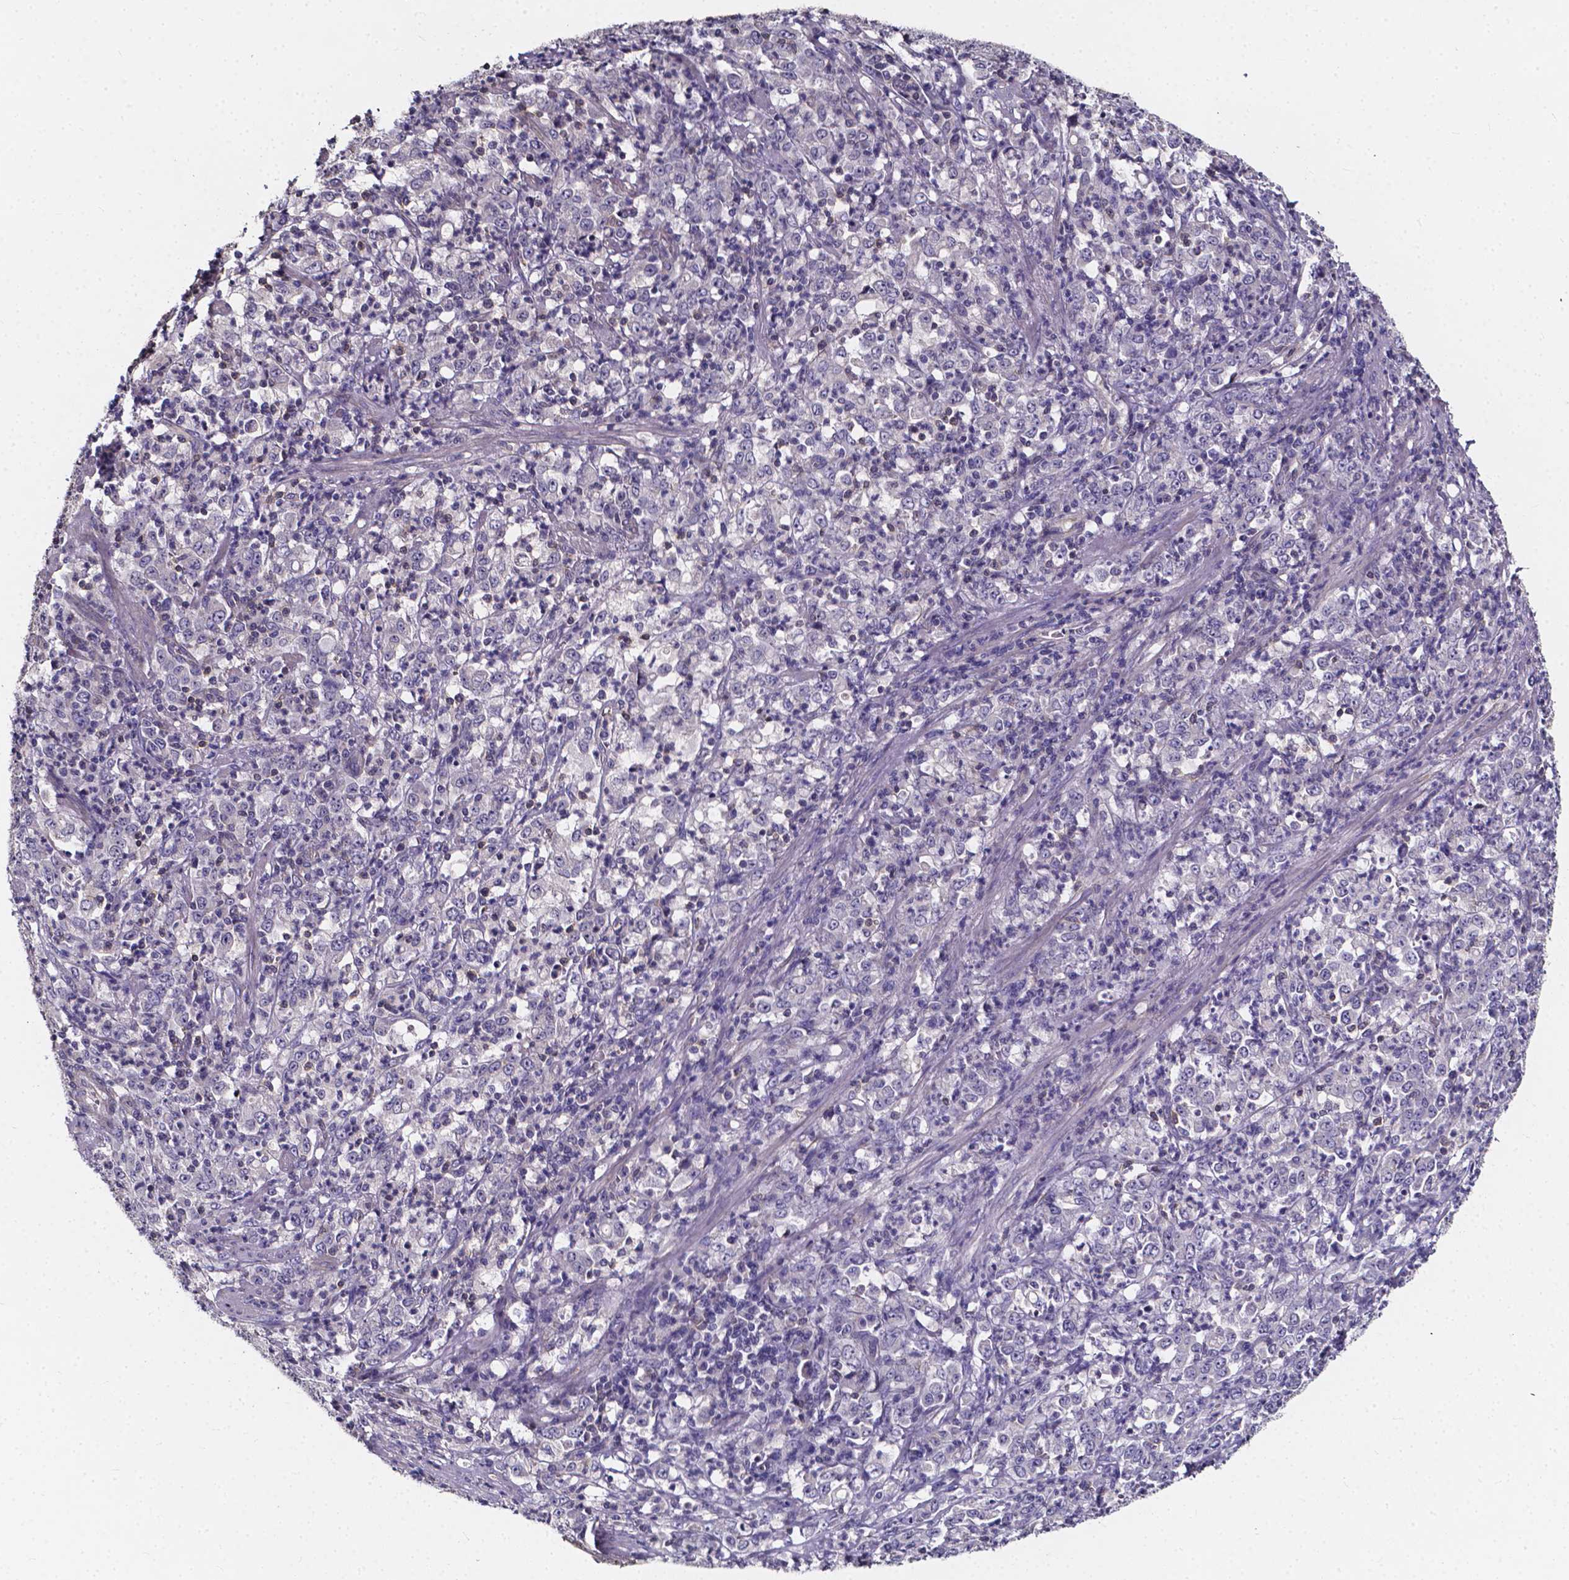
{"staining": {"intensity": "negative", "quantity": "none", "location": "none"}, "tissue": "stomach cancer", "cell_type": "Tumor cells", "image_type": "cancer", "snomed": [{"axis": "morphology", "description": "Adenocarcinoma, NOS"}, {"axis": "topography", "description": "Stomach, lower"}], "caption": "Tumor cells show no significant expression in stomach adenocarcinoma. (DAB (3,3'-diaminobenzidine) IHC, high magnification).", "gene": "THEMIS", "patient": {"sex": "female", "age": 71}}